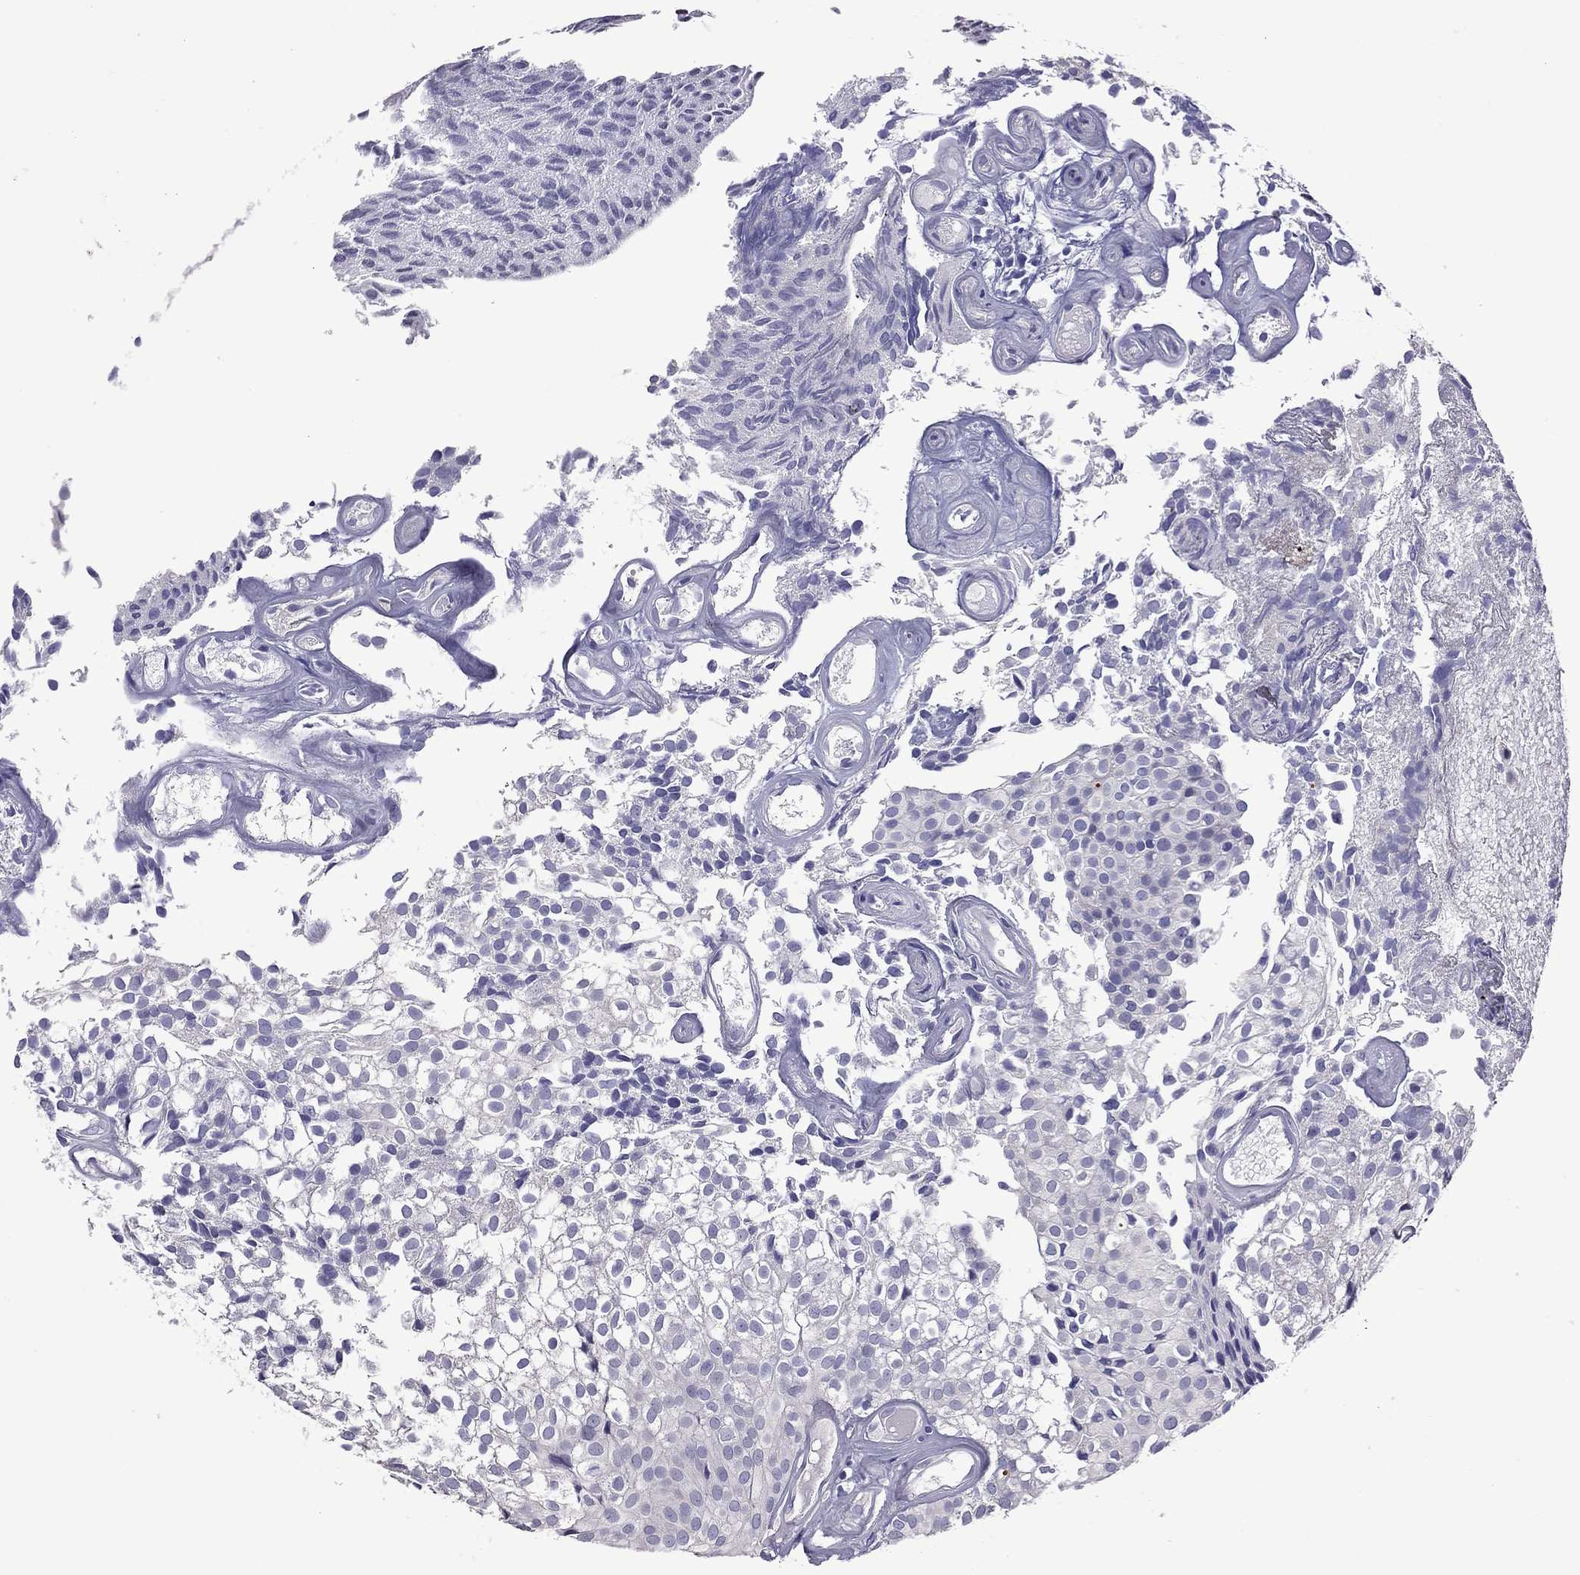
{"staining": {"intensity": "negative", "quantity": "none", "location": "none"}, "tissue": "urothelial cancer", "cell_type": "Tumor cells", "image_type": "cancer", "snomed": [{"axis": "morphology", "description": "Urothelial carcinoma, Low grade"}, {"axis": "topography", "description": "Urinary bladder"}], "caption": "Urothelial carcinoma (low-grade) was stained to show a protein in brown. There is no significant expression in tumor cells. (DAB immunohistochemistry (IHC) with hematoxylin counter stain).", "gene": "FEZ1", "patient": {"sex": "male", "age": 89}}